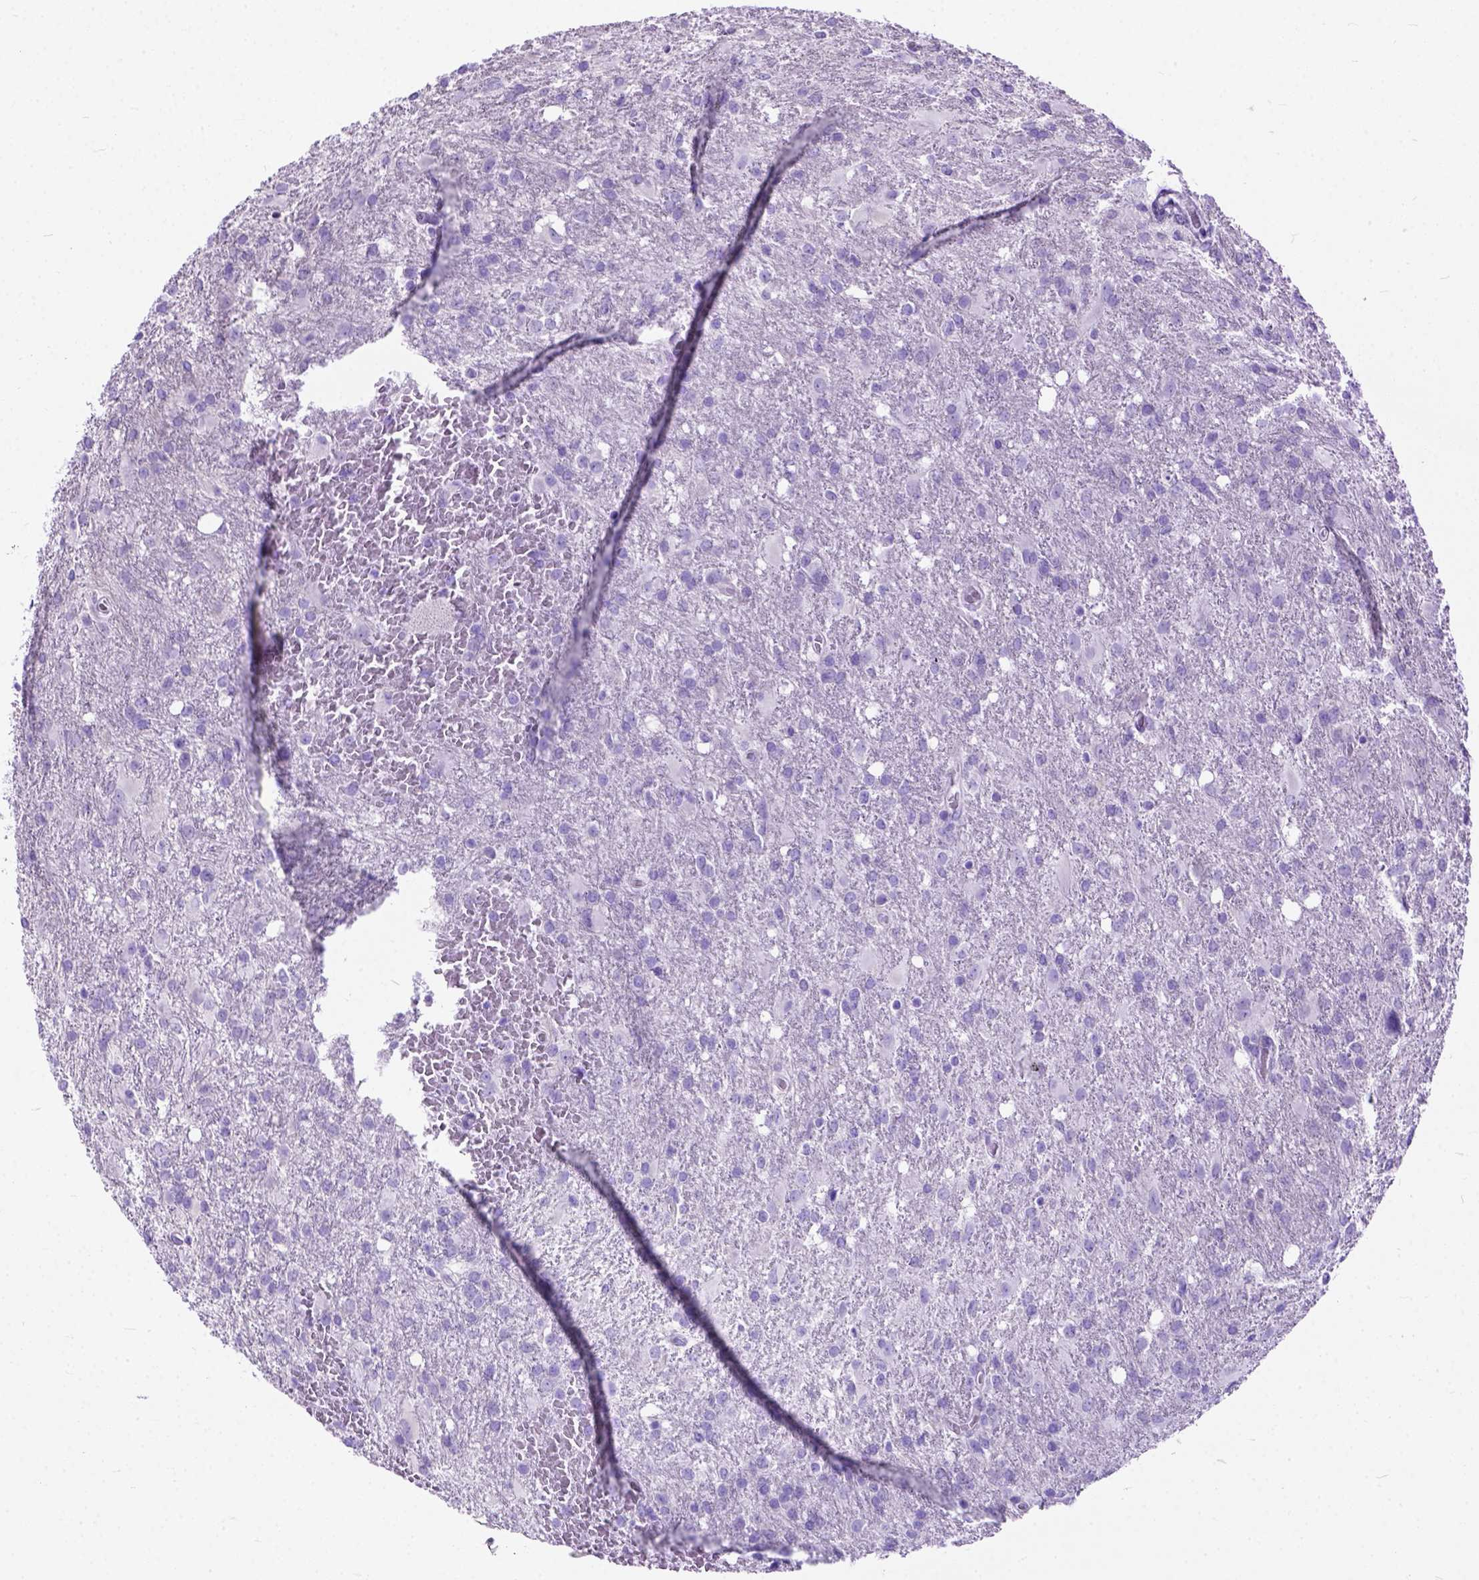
{"staining": {"intensity": "negative", "quantity": "none", "location": "none"}, "tissue": "glioma", "cell_type": "Tumor cells", "image_type": "cancer", "snomed": [{"axis": "morphology", "description": "Glioma, malignant, High grade"}, {"axis": "topography", "description": "Brain"}], "caption": "High-grade glioma (malignant) was stained to show a protein in brown. There is no significant staining in tumor cells. Brightfield microscopy of IHC stained with DAB (3,3'-diaminobenzidine) (brown) and hematoxylin (blue), captured at high magnification.", "gene": "ODAD3", "patient": {"sex": "male", "age": 68}}